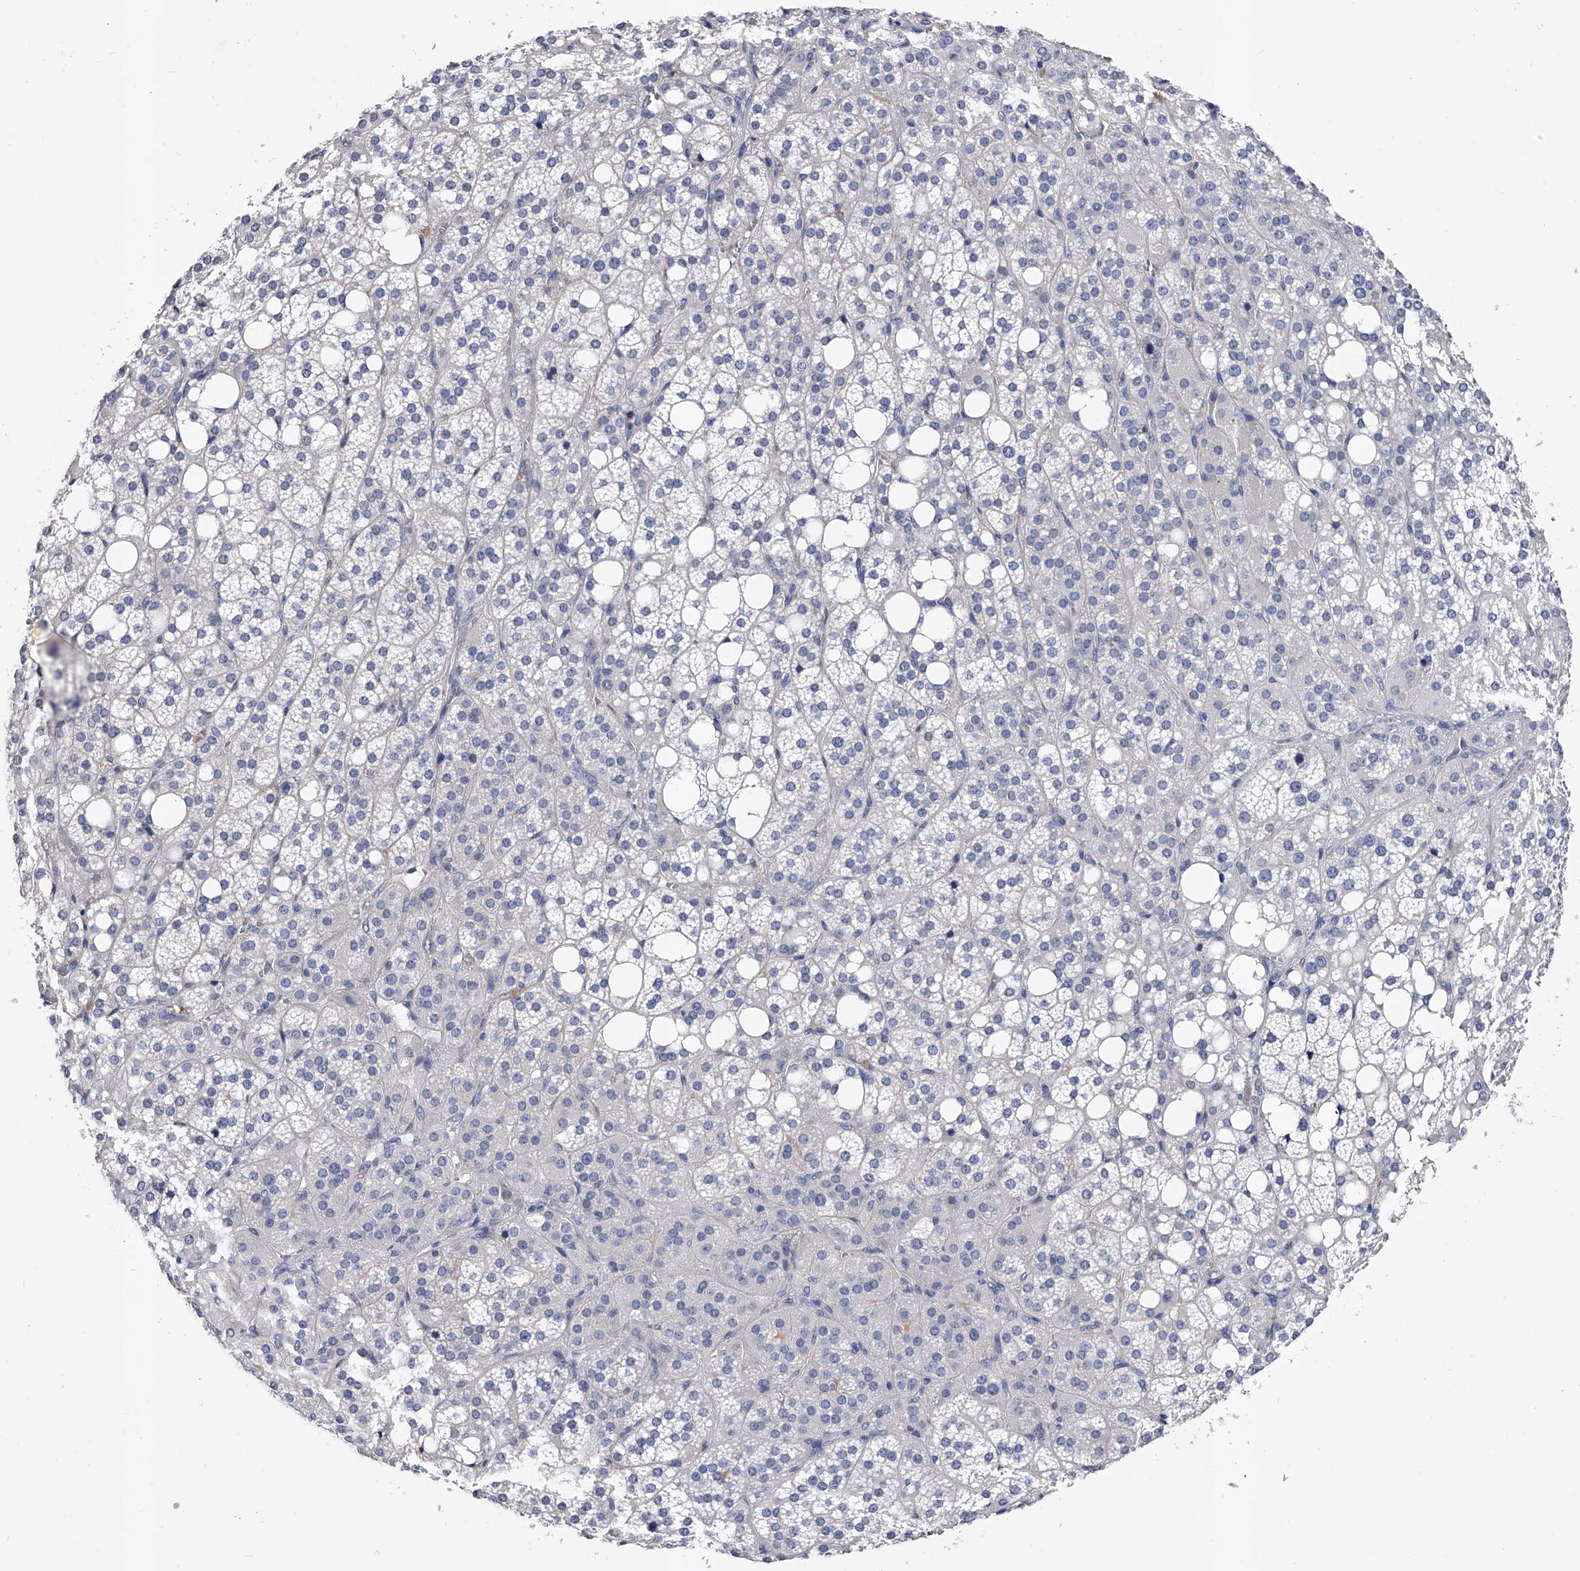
{"staining": {"intensity": "negative", "quantity": "none", "location": "none"}, "tissue": "adrenal gland", "cell_type": "Glandular cells", "image_type": "normal", "snomed": [{"axis": "morphology", "description": "Normal tissue, NOS"}, {"axis": "topography", "description": "Adrenal gland"}], "caption": "Immunohistochemical staining of normal human adrenal gland reveals no significant positivity in glandular cells.", "gene": "EFCAB7", "patient": {"sex": "female", "age": 59}}